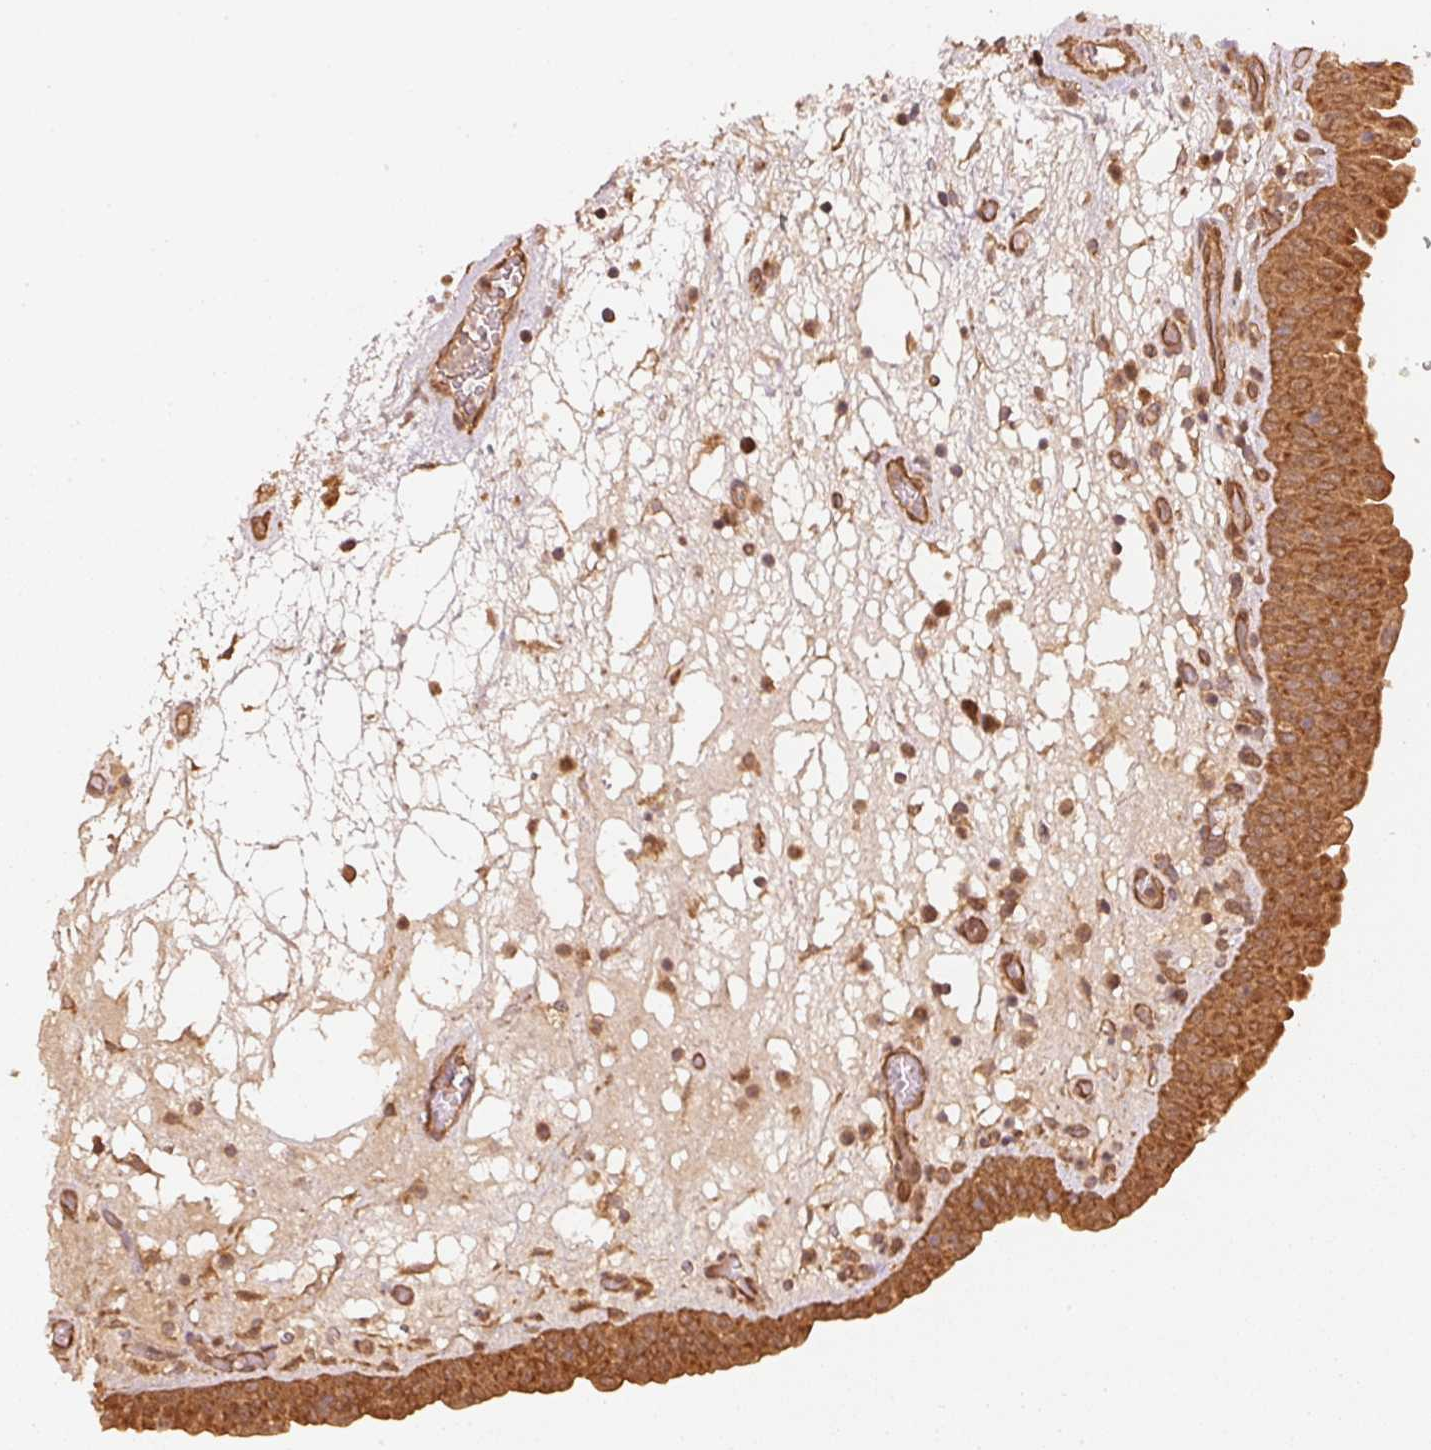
{"staining": {"intensity": "strong", "quantity": ">75%", "location": "cytoplasmic/membranous,nuclear"}, "tissue": "urinary bladder", "cell_type": "Urothelial cells", "image_type": "normal", "snomed": [{"axis": "morphology", "description": "Normal tissue, NOS"}, {"axis": "topography", "description": "Urinary bladder"}], "caption": "Human urinary bladder stained for a protein (brown) exhibits strong cytoplasmic/membranous,nuclear positive positivity in about >75% of urothelial cells.", "gene": "STAU1", "patient": {"sex": "male", "age": 71}}